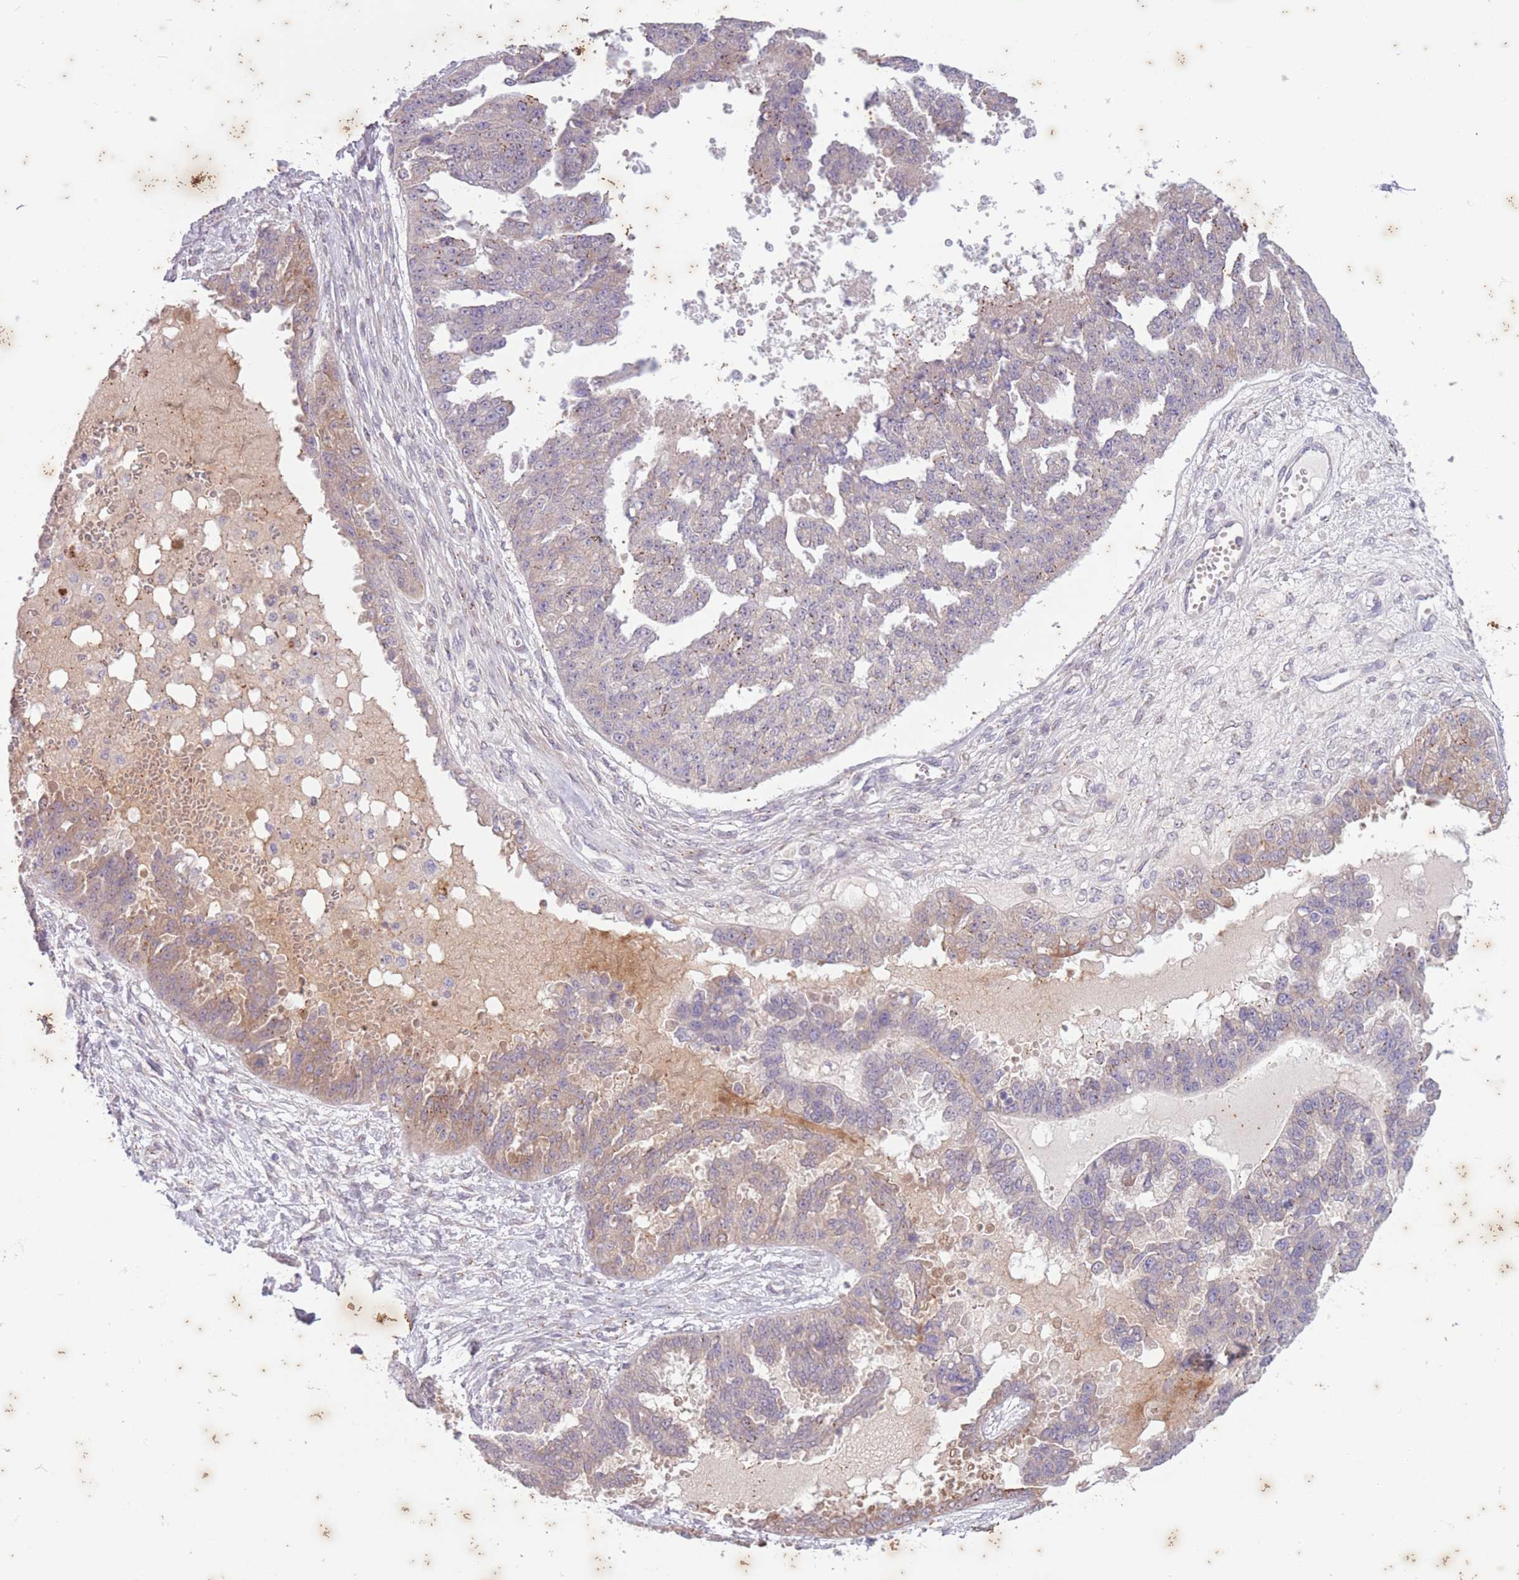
{"staining": {"intensity": "moderate", "quantity": "<25%", "location": "cytoplasmic/membranous"}, "tissue": "ovarian cancer", "cell_type": "Tumor cells", "image_type": "cancer", "snomed": [{"axis": "morphology", "description": "Cystadenocarcinoma, serous, NOS"}, {"axis": "topography", "description": "Ovary"}], "caption": "Human ovarian cancer stained for a protein (brown) exhibits moderate cytoplasmic/membranous positive positivity in approximately <25% of tumor cells.", "gene": "ARPIN", "patient": {"sex": "female", "age": 58}}